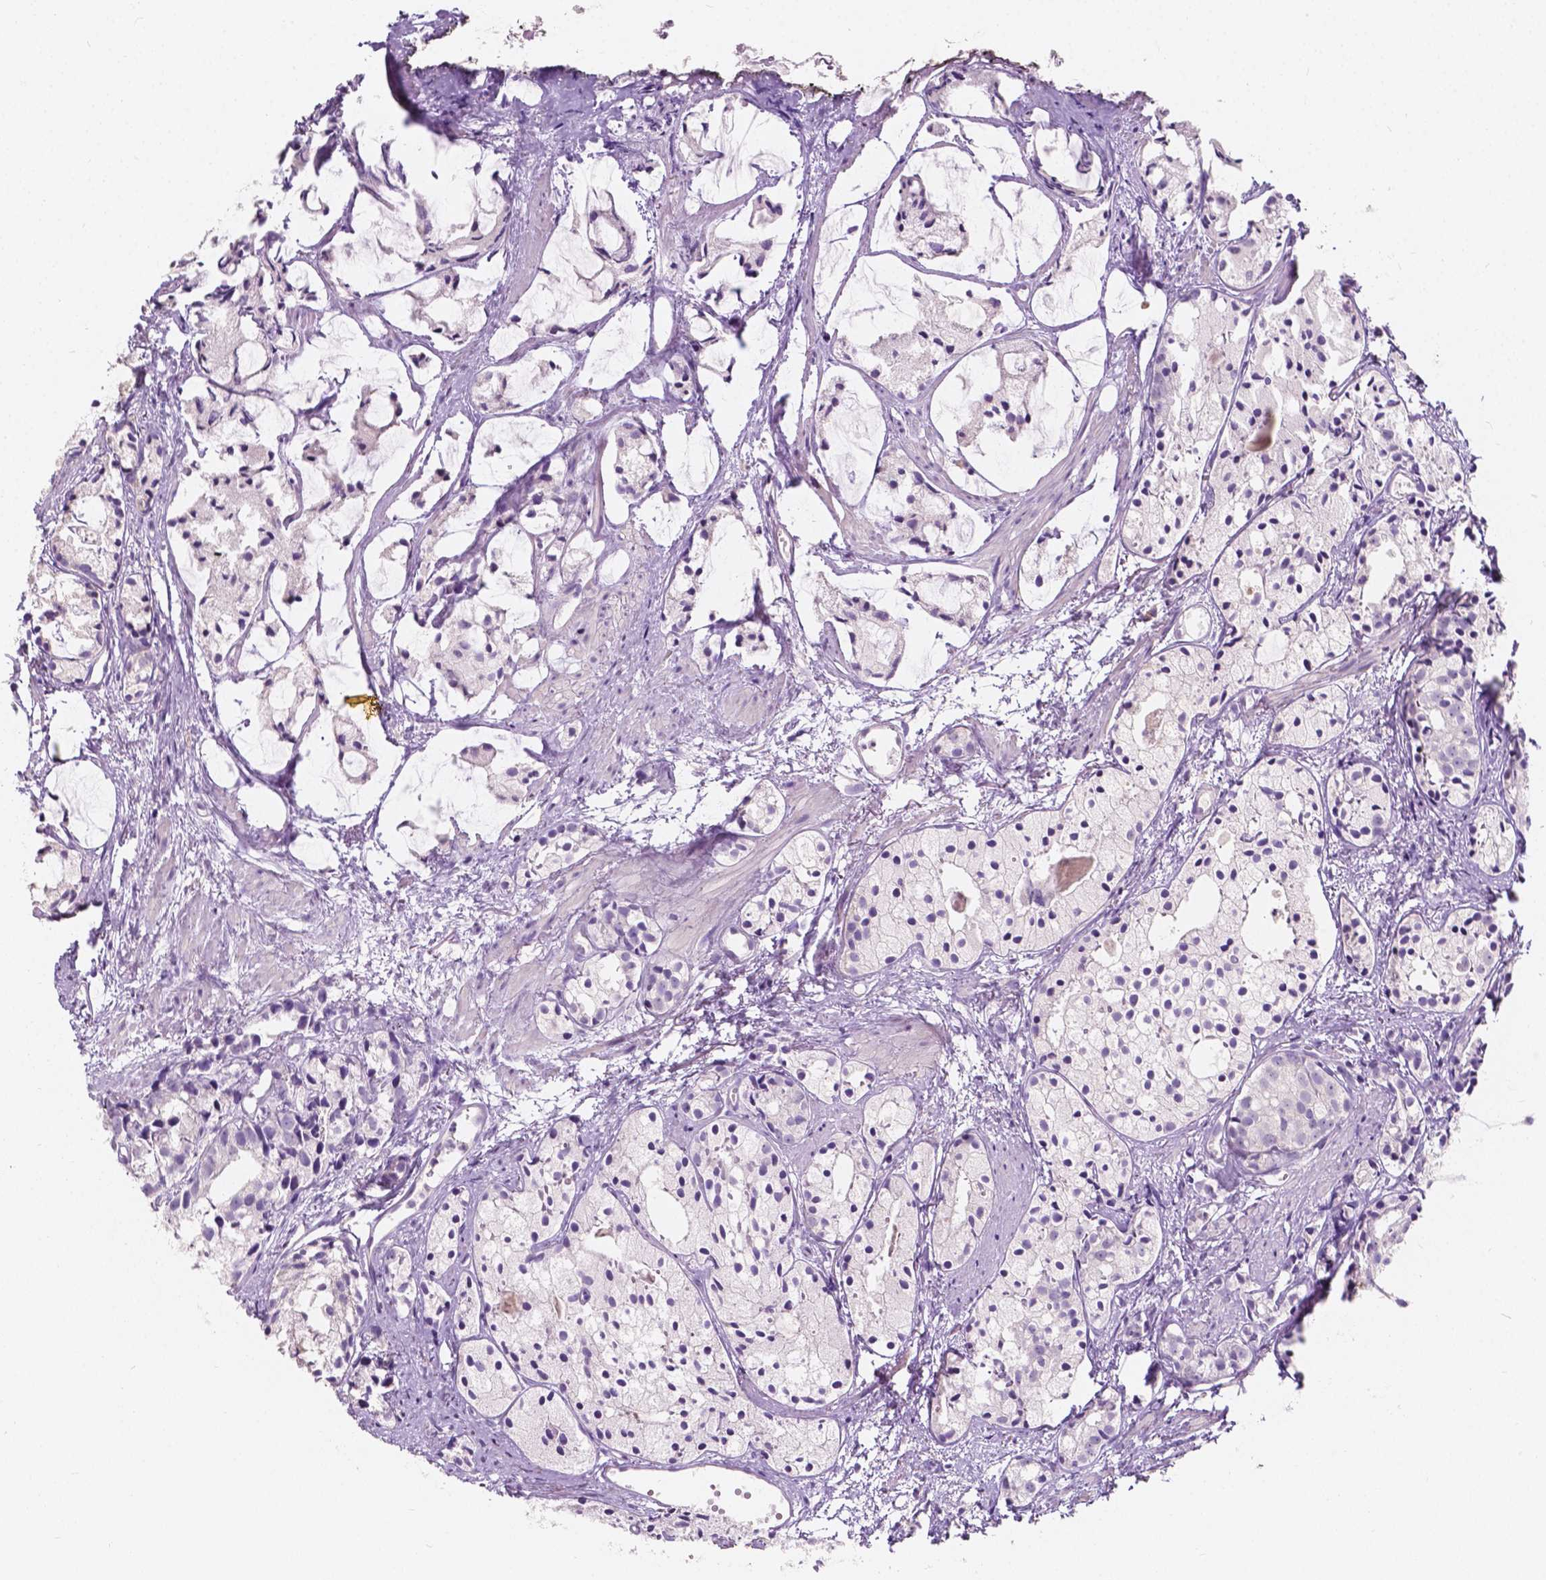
{"staining": {"intensity": "negative", "quantity": "none", "location": "none"}, "tissue": "prostate cancer", "cell_type": "Tumor cells", "image_type": "cancer", "snomed": [{"axis": "morphology", "description": "Adenocarcinoma, High grade"}, {"axis": "topography", "description": "Prostate"}], "caption": "The photomicrograph demonstrates no significant staining in tumor cells of prostate high-grade adenocarcinoma.", "gene": "TAL1", "patient": {"sex": "male", "age": 85}}